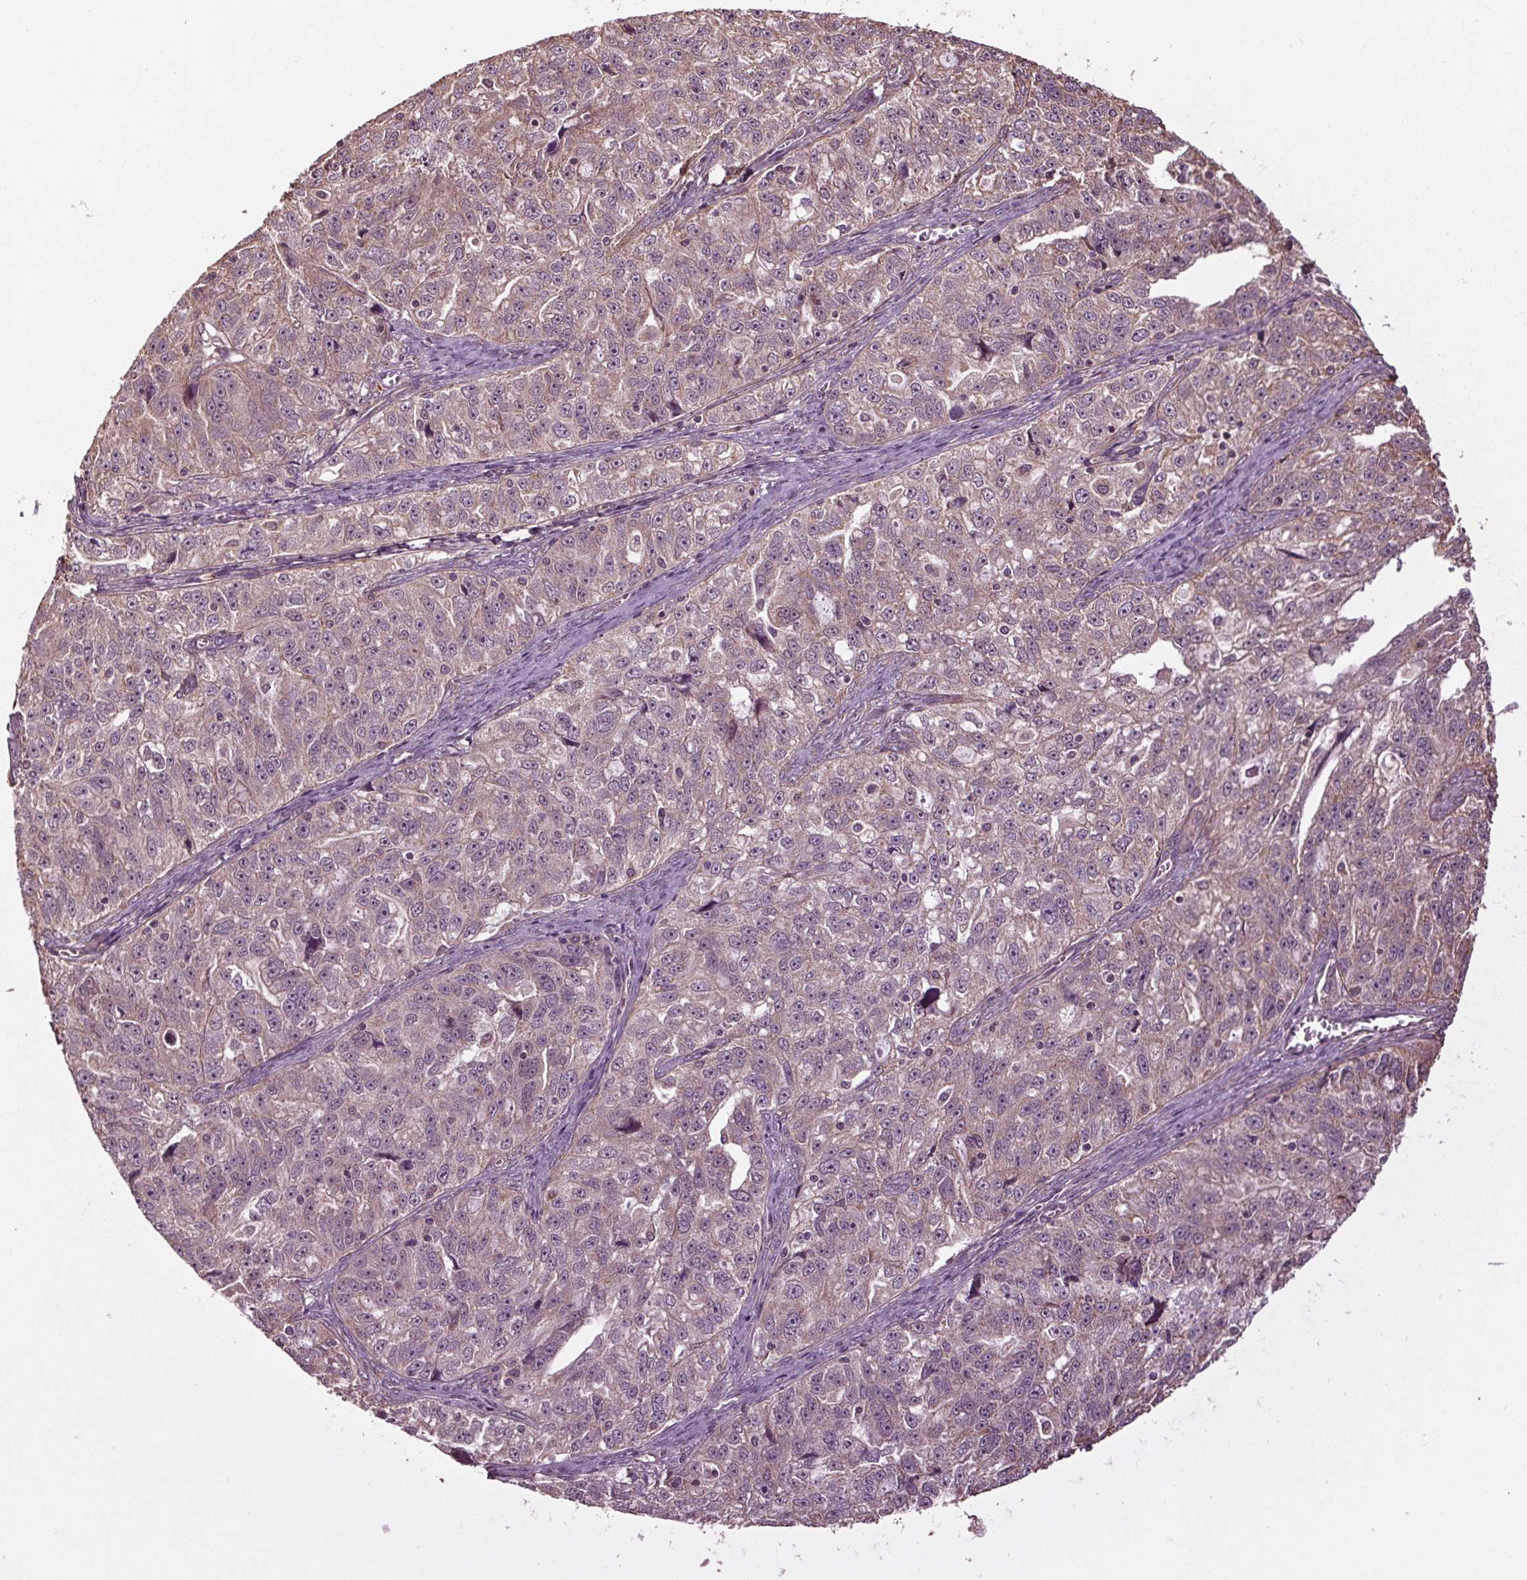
{"staining": {"intensity": "negative", "quantity": "none", "location": "none"}, "tissue": "ovarian cancer", "cell_type": "Tumor cells", "image_type": "cancer", "snomed": [{"axis": "morphology", "description": "Cystadenocarcinoma, serous, NOS"}, {"axis": "topography", "description": "Ovary"}], "caption": "The image demonstrates no significant expression in tumor cells of serous cystadenocarcinoma (ovarian).", "gene": "RNPEP", "patient": {"sex": "female", "age": 51}}